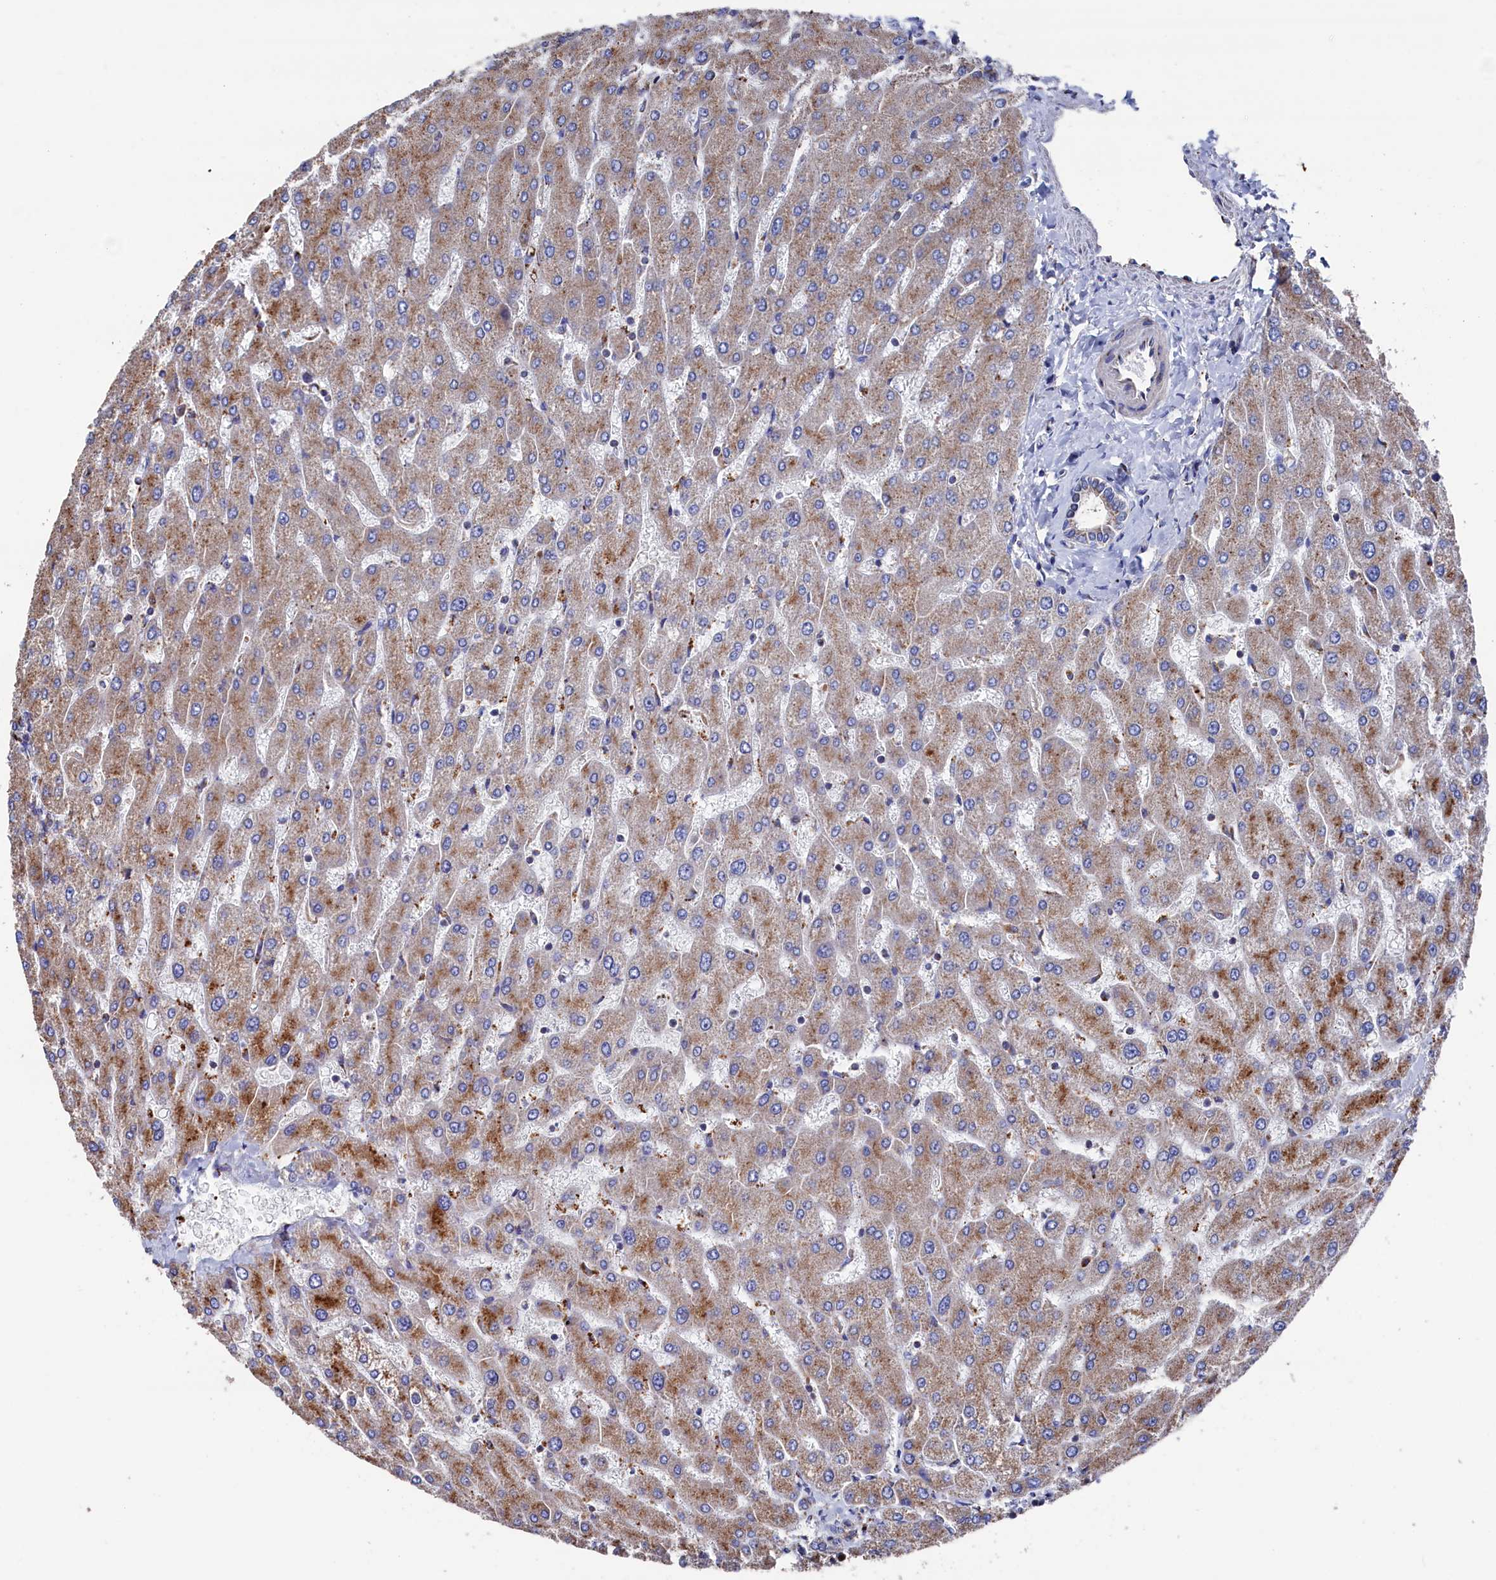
{"staining": {"intensity": "moderate", "quantity": "25%-75%", "location": "cytoplasmic/membranous"}, "tissue": "liver", "cell_type": "Cholangiocytes", "image_type": "normal", "snomed": [{"axis": "morphology", "description": "Normal tissue, NOS"}, {"axis": "topography", "description": "Liver"}], "caption": "Brown immunohistochemical staining in unremarkable liver exhibits moderate cytoplasmic/membranous staining in about 25%-75% of cholangiocytes. (IHC, brightfield microscopy, high magnification).", "gene": "PRRC1", "patient": {"sex": "male", "age": 55}}